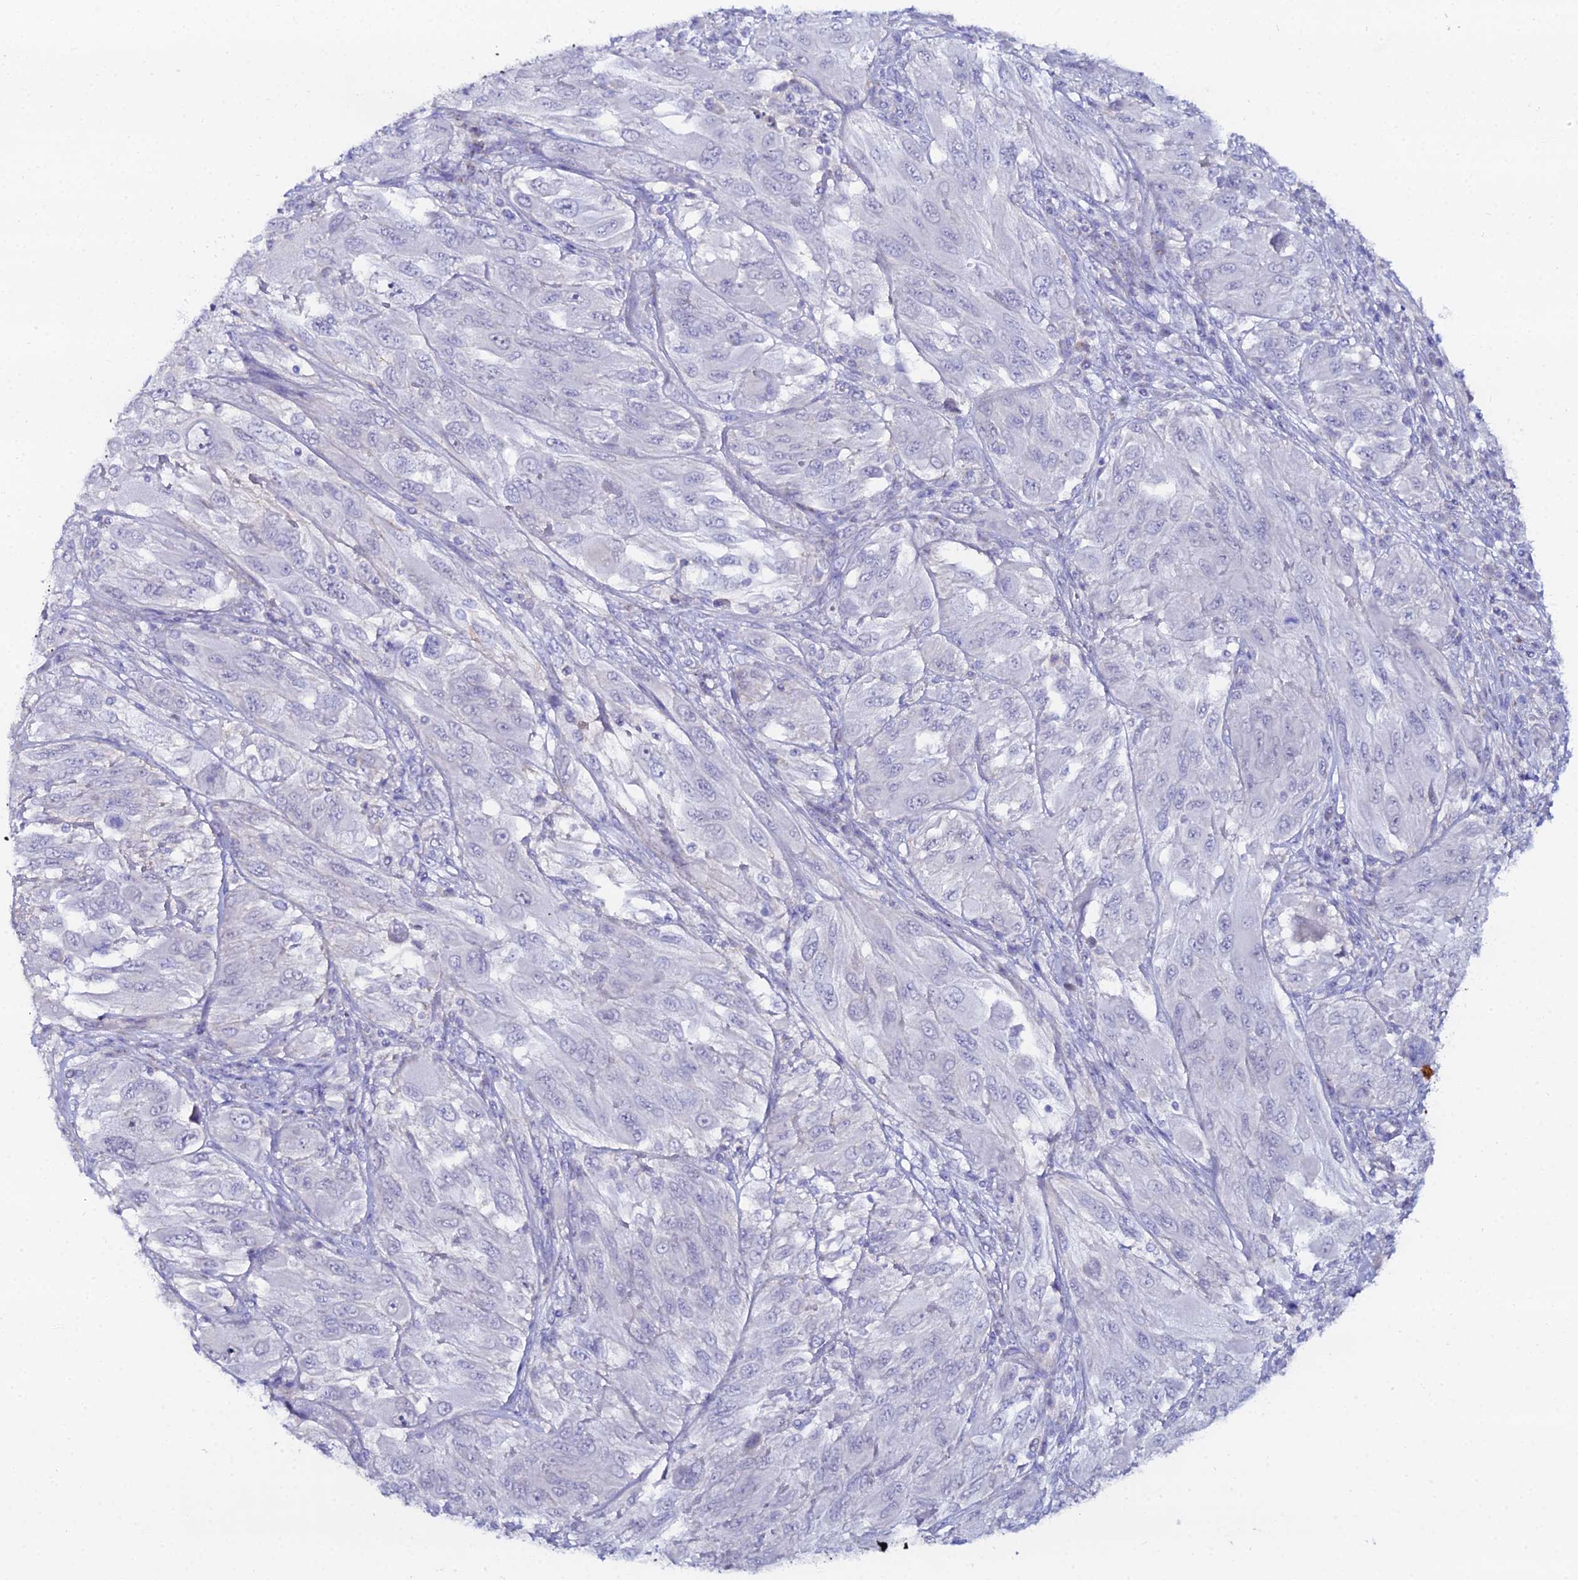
{"staining": {"intensity": "negative", "quantity": "none", "location": "none"}, "tissue": "melanoma", "cell_type": "Tumor cells", "image_type": "cancer", "snomed": [{"axis": "morphology", "description": "Malignant melanoma, NOS"}, {"axis": "topography", "description": "Skin"}], "caption": "Malignant melanoma was stained to show a protein in brown. There is no significant expression in tumor cells. Nuclei are stained in blue.", "gene": "DHX34", "patient": {"sex": "female", "age": 91}}